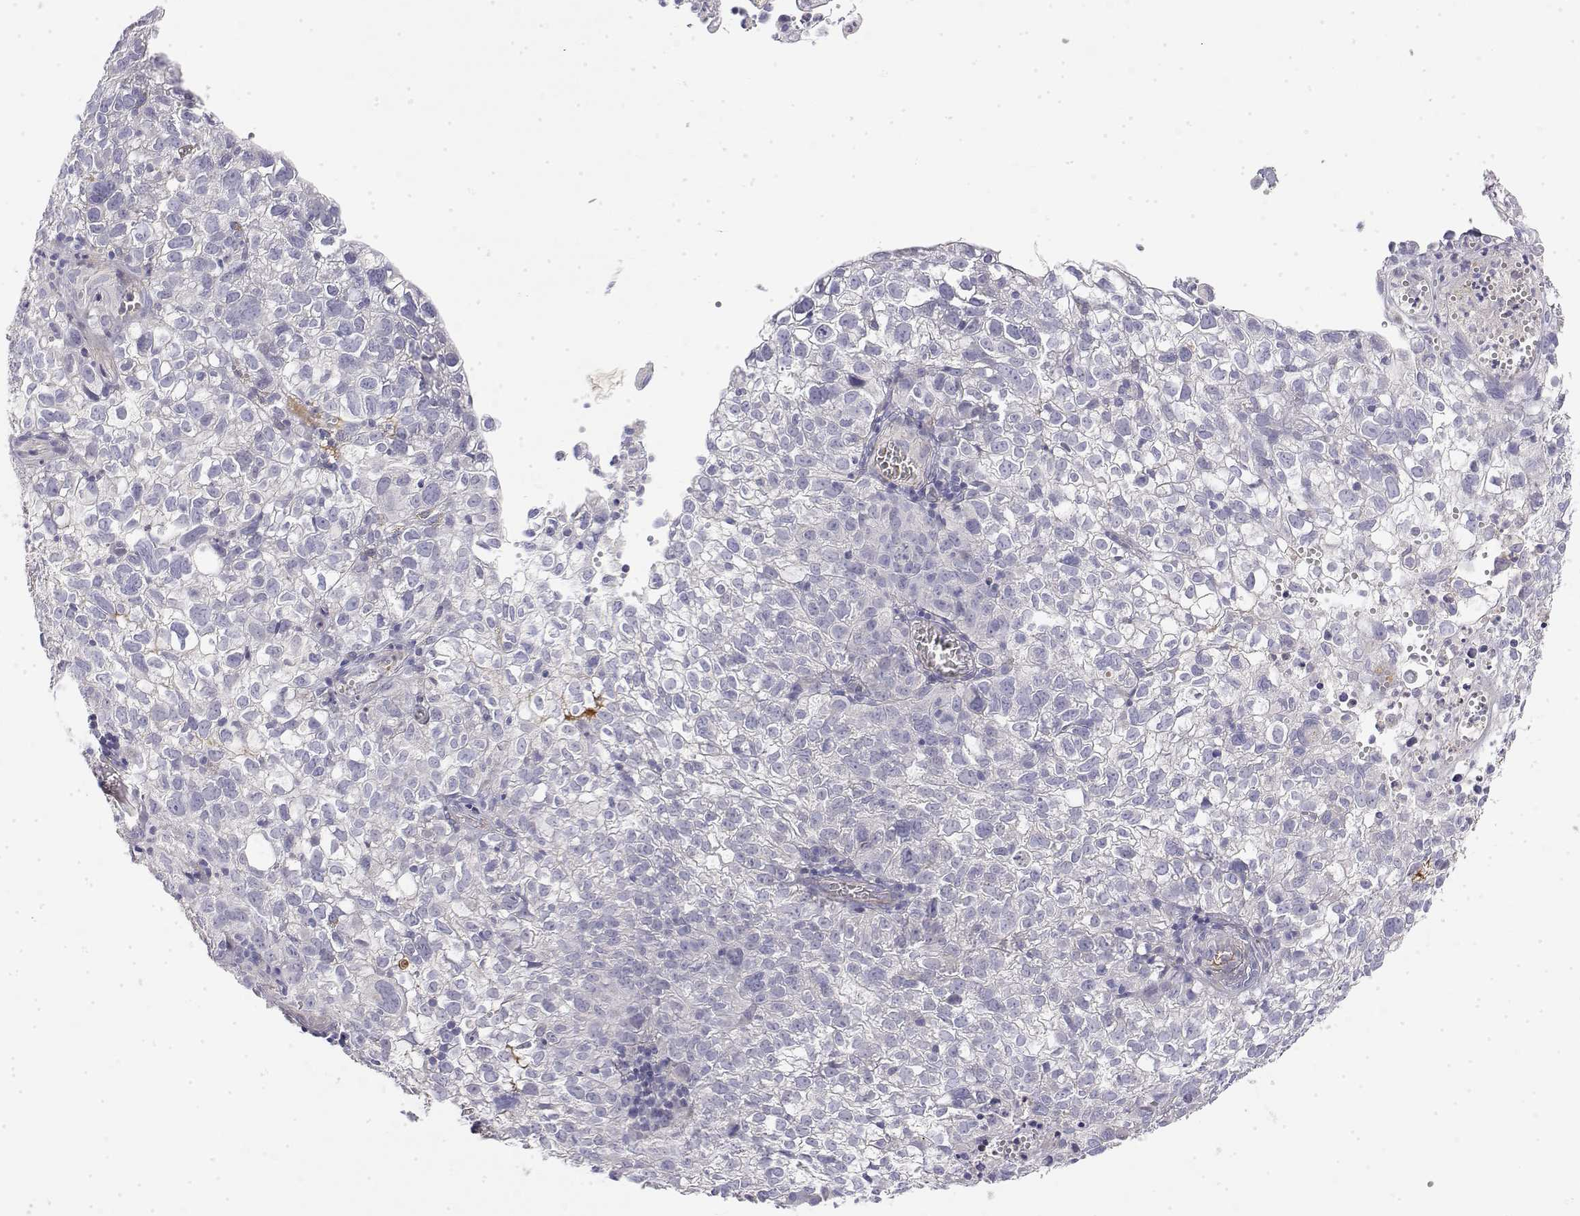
{"staining": {"intensity": "negative", "quantity": "none", "location": "none"}, "tissue": "cervical cancer", "cell_type": "Tumor cells", "image_type": "cancer", "snomed": [{"axis": "morphology", "description": "Squamous cell carcinoma, NOS"}, {"axis": "topography", "description": "Cervix"}], "caption": "High power microscopy image of an IHC micrograph of cervical cancer (squamous cell carcinoma), revealing no significant staining in tumor cells.", "gene": "GGACT", "patient": {"sex": "female", "age": 55}}